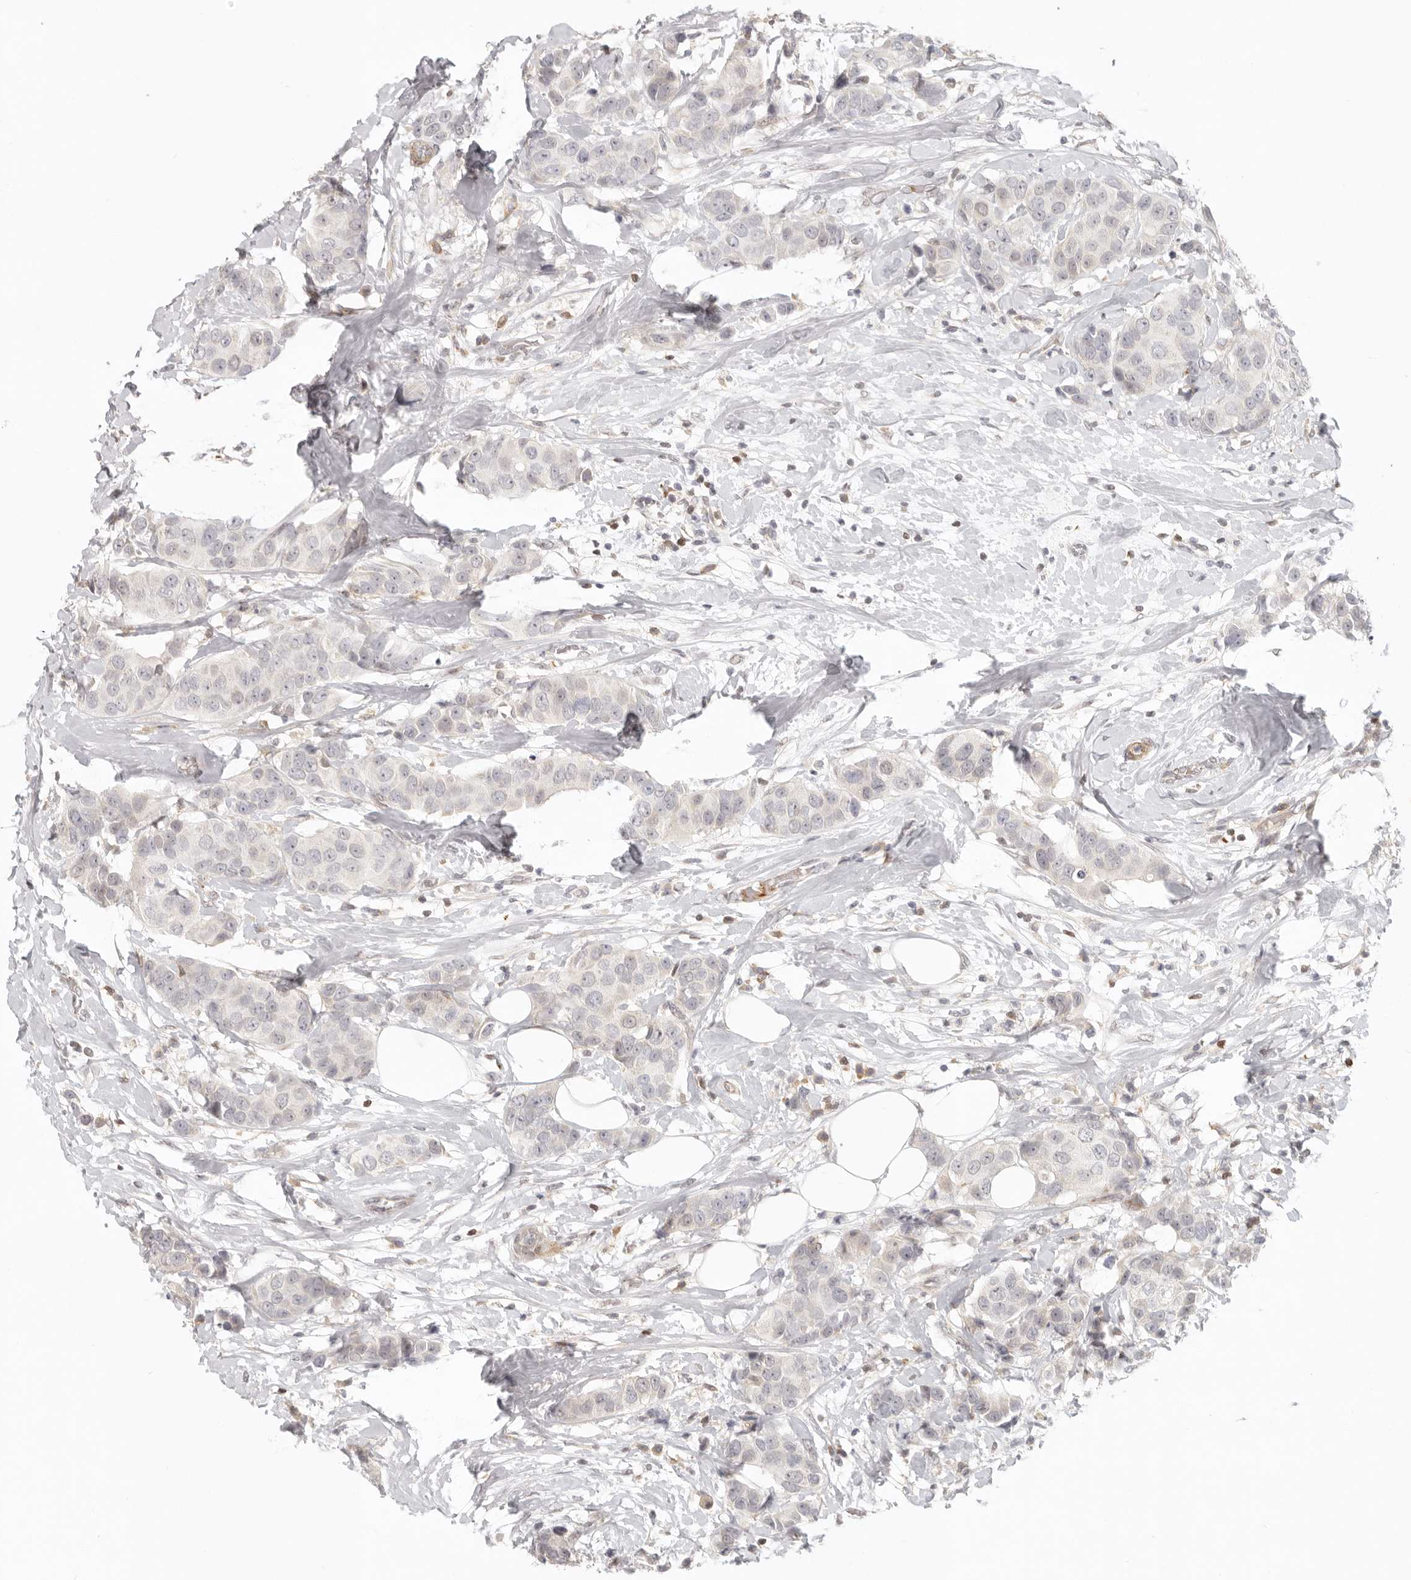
{"staining": {"intensity": "negative", "quantity": "none", "location": "none"}, "tissue": "breast cancer", "cell_type": "Tumor cells", "image_type": "cancer", "snomed": [{"axis": "morphology", "description": "Normal tissue, NOS"}, {"axis": "morphology", "description": "Duct carcinoma"}, {"axis": "topography", "description": "Breast"}], "caption": "This image is of breast cancer stained with immunohistochemistry (IHC) to label a protein in brown with the nuclei are counter-stained blue. There is no positivity in tumor cells.", "gene": "AHDC1", "patient": {"sex": "female", "age": 39}}